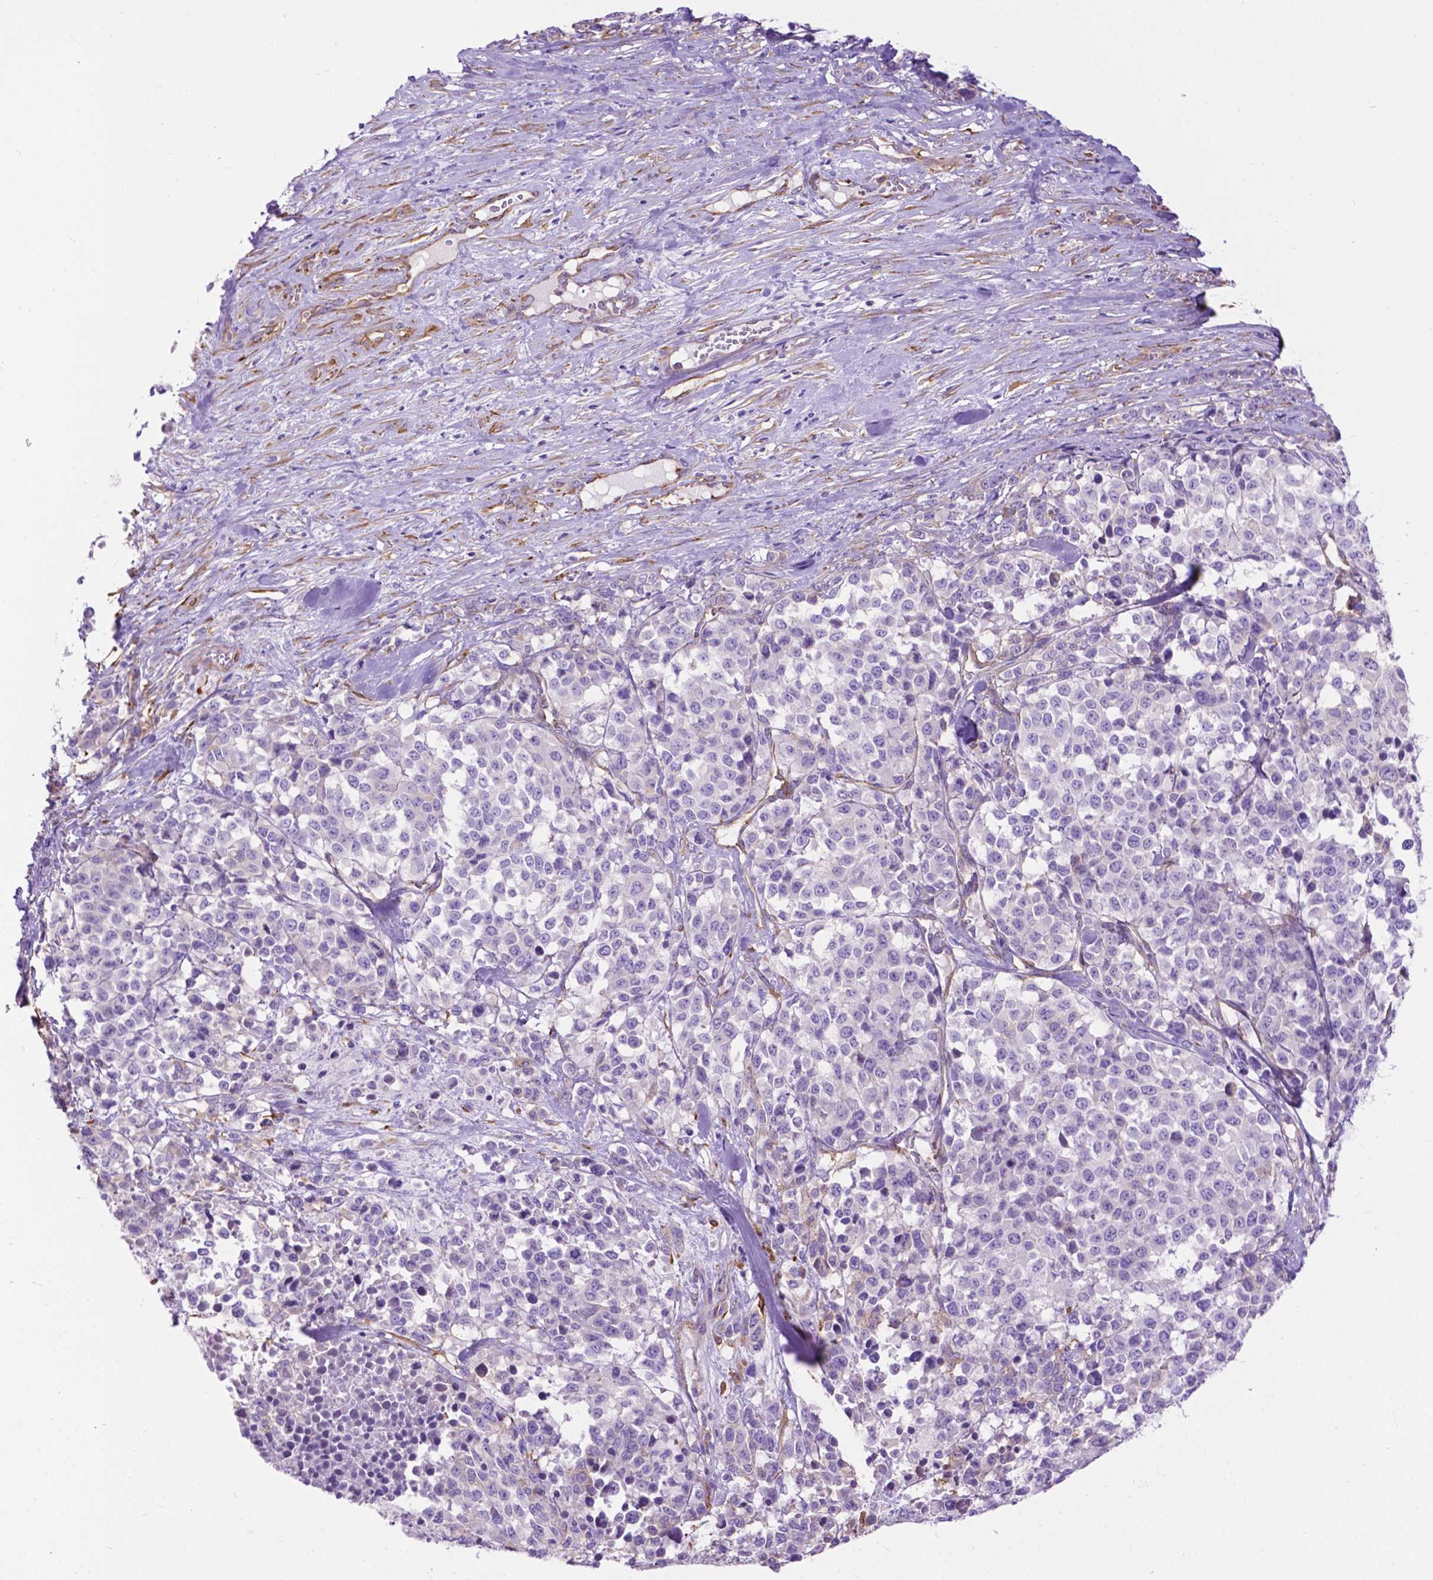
{"staining": {"intensity": "negative", "quantity": "none", "location": "none"}, "tissue": "melanoma", "cell_type": "Tumor cells", "image_type": "cancer", "snomed": [{"axis": "morphology", "description": "Malignant melanoma, Metastatic site"}, {"axis": "topography", "description": "Skin"}], "caption": "There is no significant expression in tumor cells of melanoma.", "gene": "PCDHA12", "patient": {"sex": "male", "age": 84}}